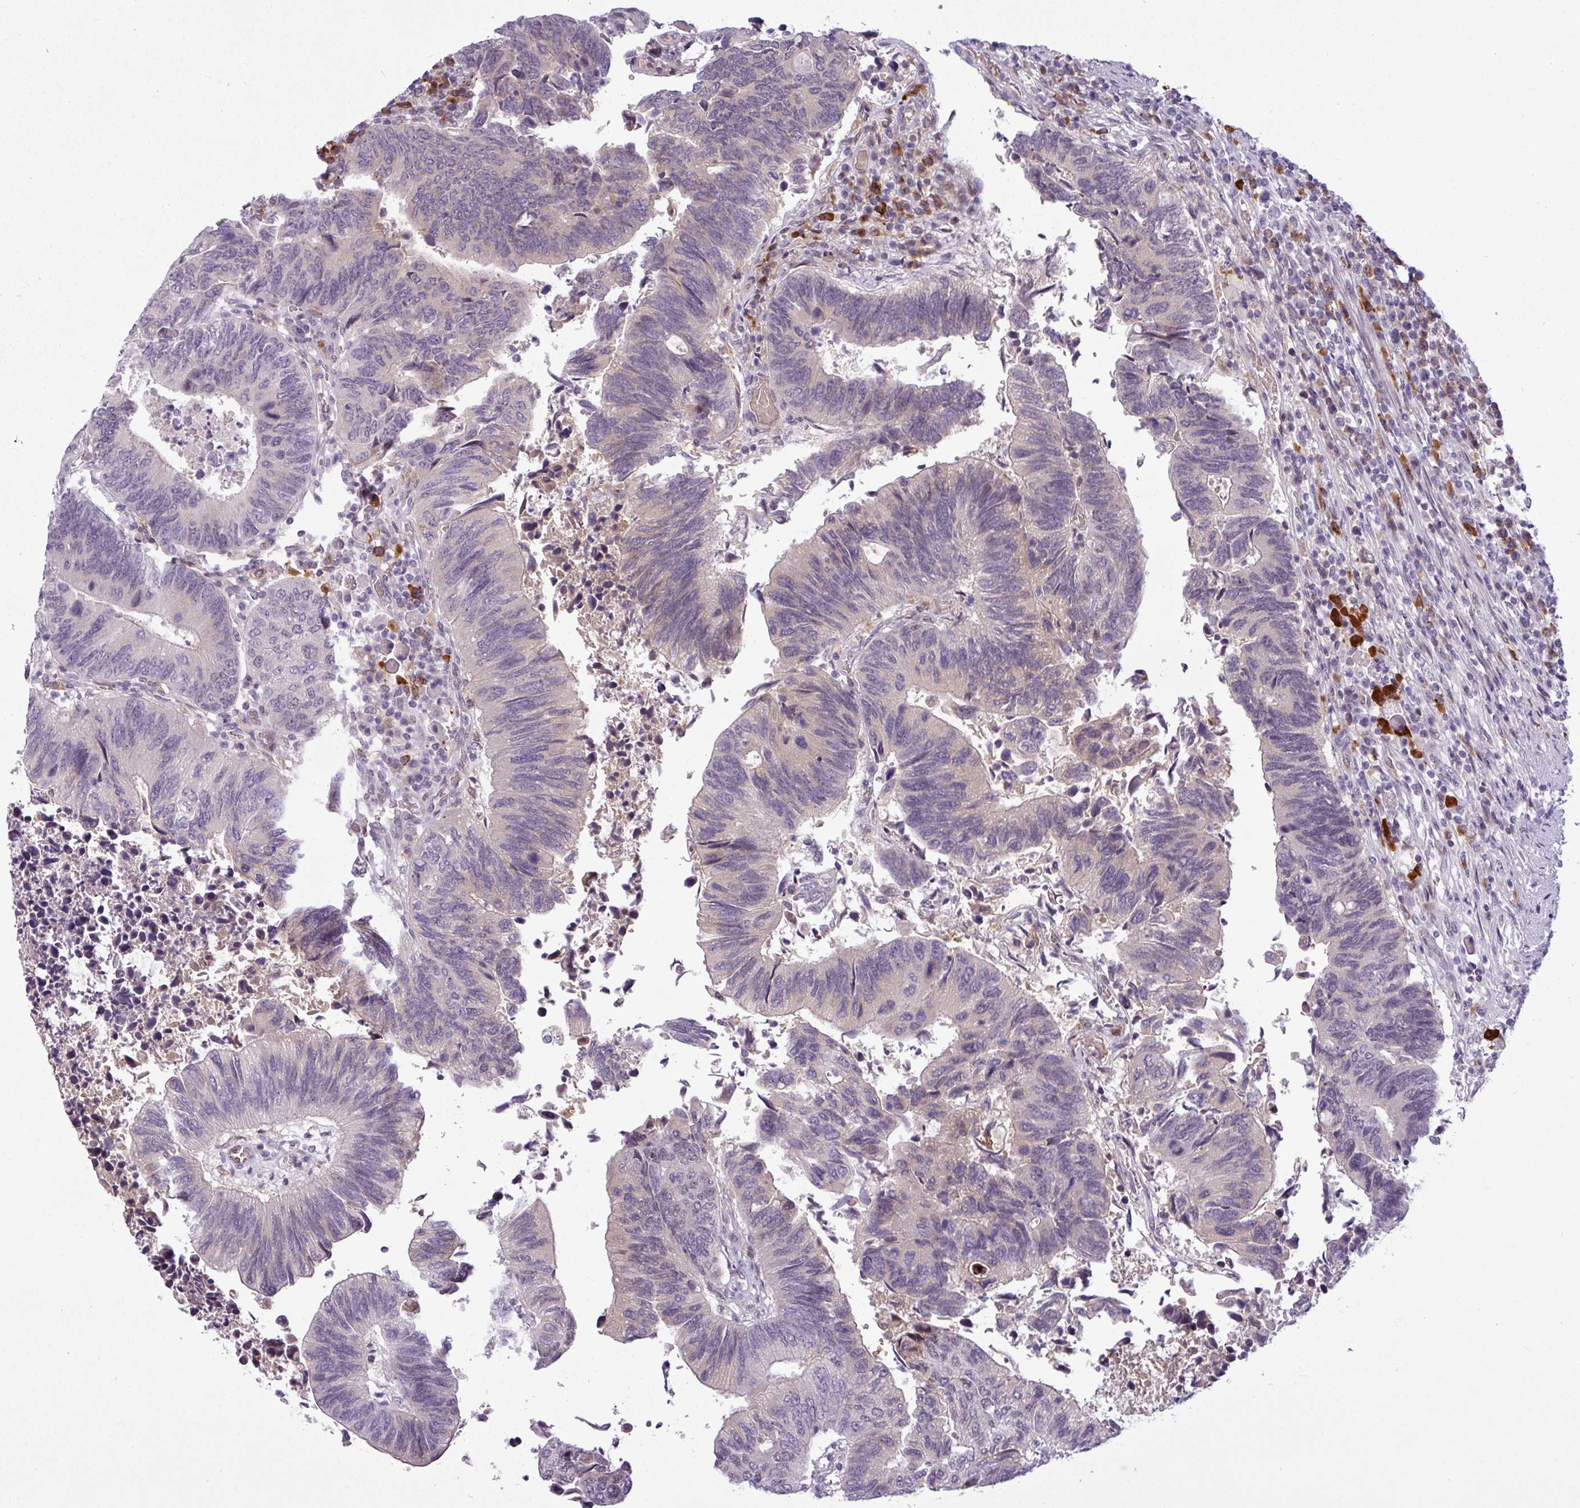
{"staining": {"intensity": "negative", "quantity": "none", "location": "none"}, "tissue": "colorectal cancer", "cell_type": "Tumor cells", "image_type": "cancer", "snomed": [{"axis": "morphology", "description": "Adenocarcinoma, NOS"}, {"axis": "topography", "description": "Colon"}], "caption": "A histopathology image of colorectal cancer (adenocarcinoma) stained for a protein reveals no brown staining in tumor cells.", "gene": "SLC66A2", "patient": {"sex": "male", "age": 87}}